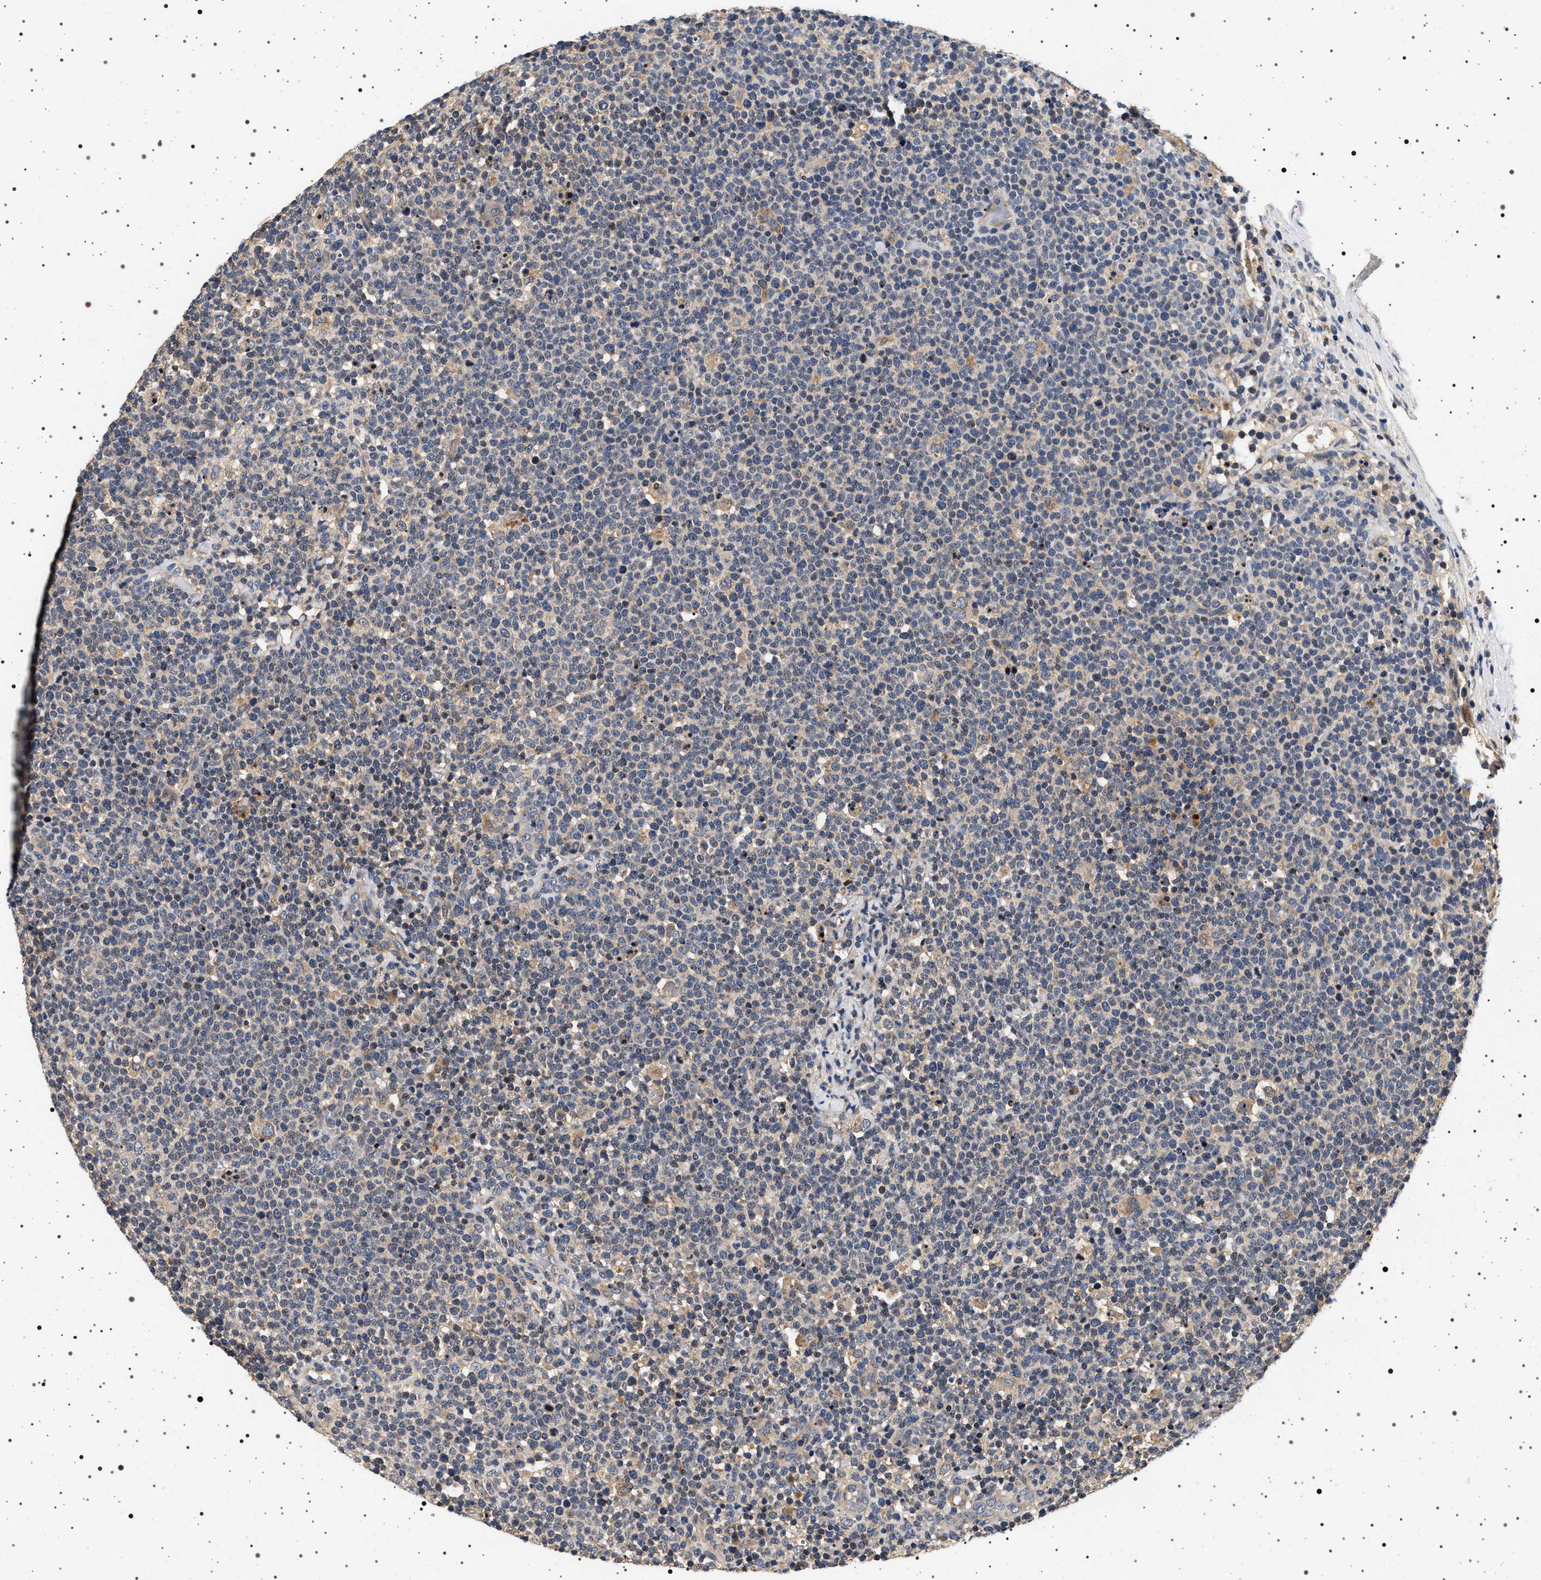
{"staining": {"intensity": "weak", "quantity": "<25%", "location": "cytoplasmic/membranous"}, "tissue": "lymphoma", "cell_type": "Tumor cells", "image_type": "cancer", "snomed": [{"axis": "morphology", "description": "Malignant lymphoma, non-Hodgkin's type, High grade"}, {"axis": "topography", "description": "Lymph node"}], "caption": "This is an immunohistochemistry (IHC) micrograph of lymphoma. There is no staining in tumor cells.", "gene": "DCBLD2", "patient": {"sex": "male", "age": 61}}